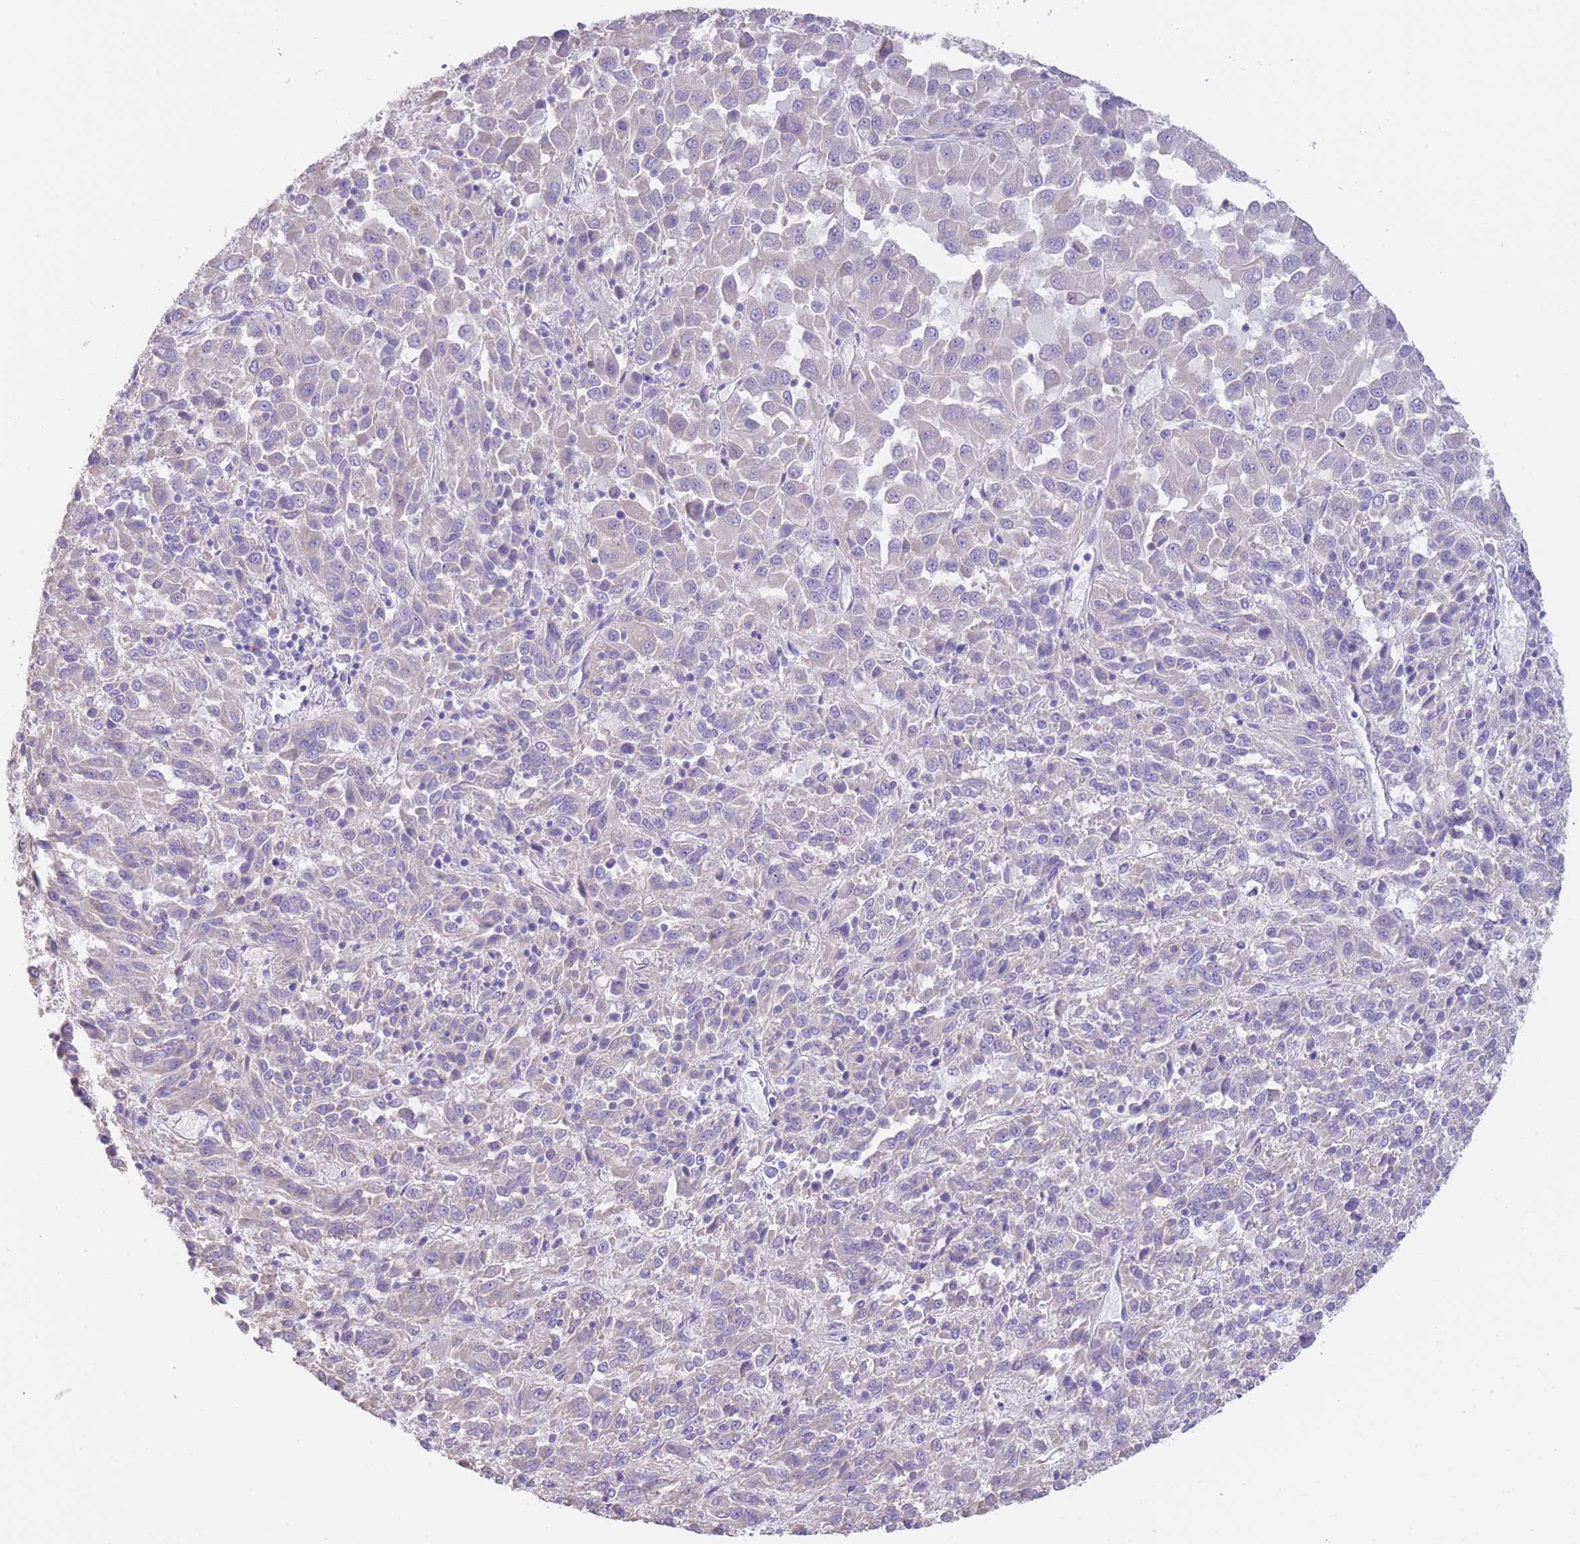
{"staining": {"intensity": "negative", "quantity": "none", "location": "none"}, "tissue": "melanoma", "cell_type": "Tumor cells", "image_type": "cancer", "snomed": [{"axis": "morphology", "description": "Malignant melanoma, Metastatic site"}, {"axis": "topography", "description": "Lung"}], "caption": "Protein analysis of melanoma displays no significant positivity in tumor cells.", "gene": "LDB3", "patient": {"sex": "male", "age": 64}}